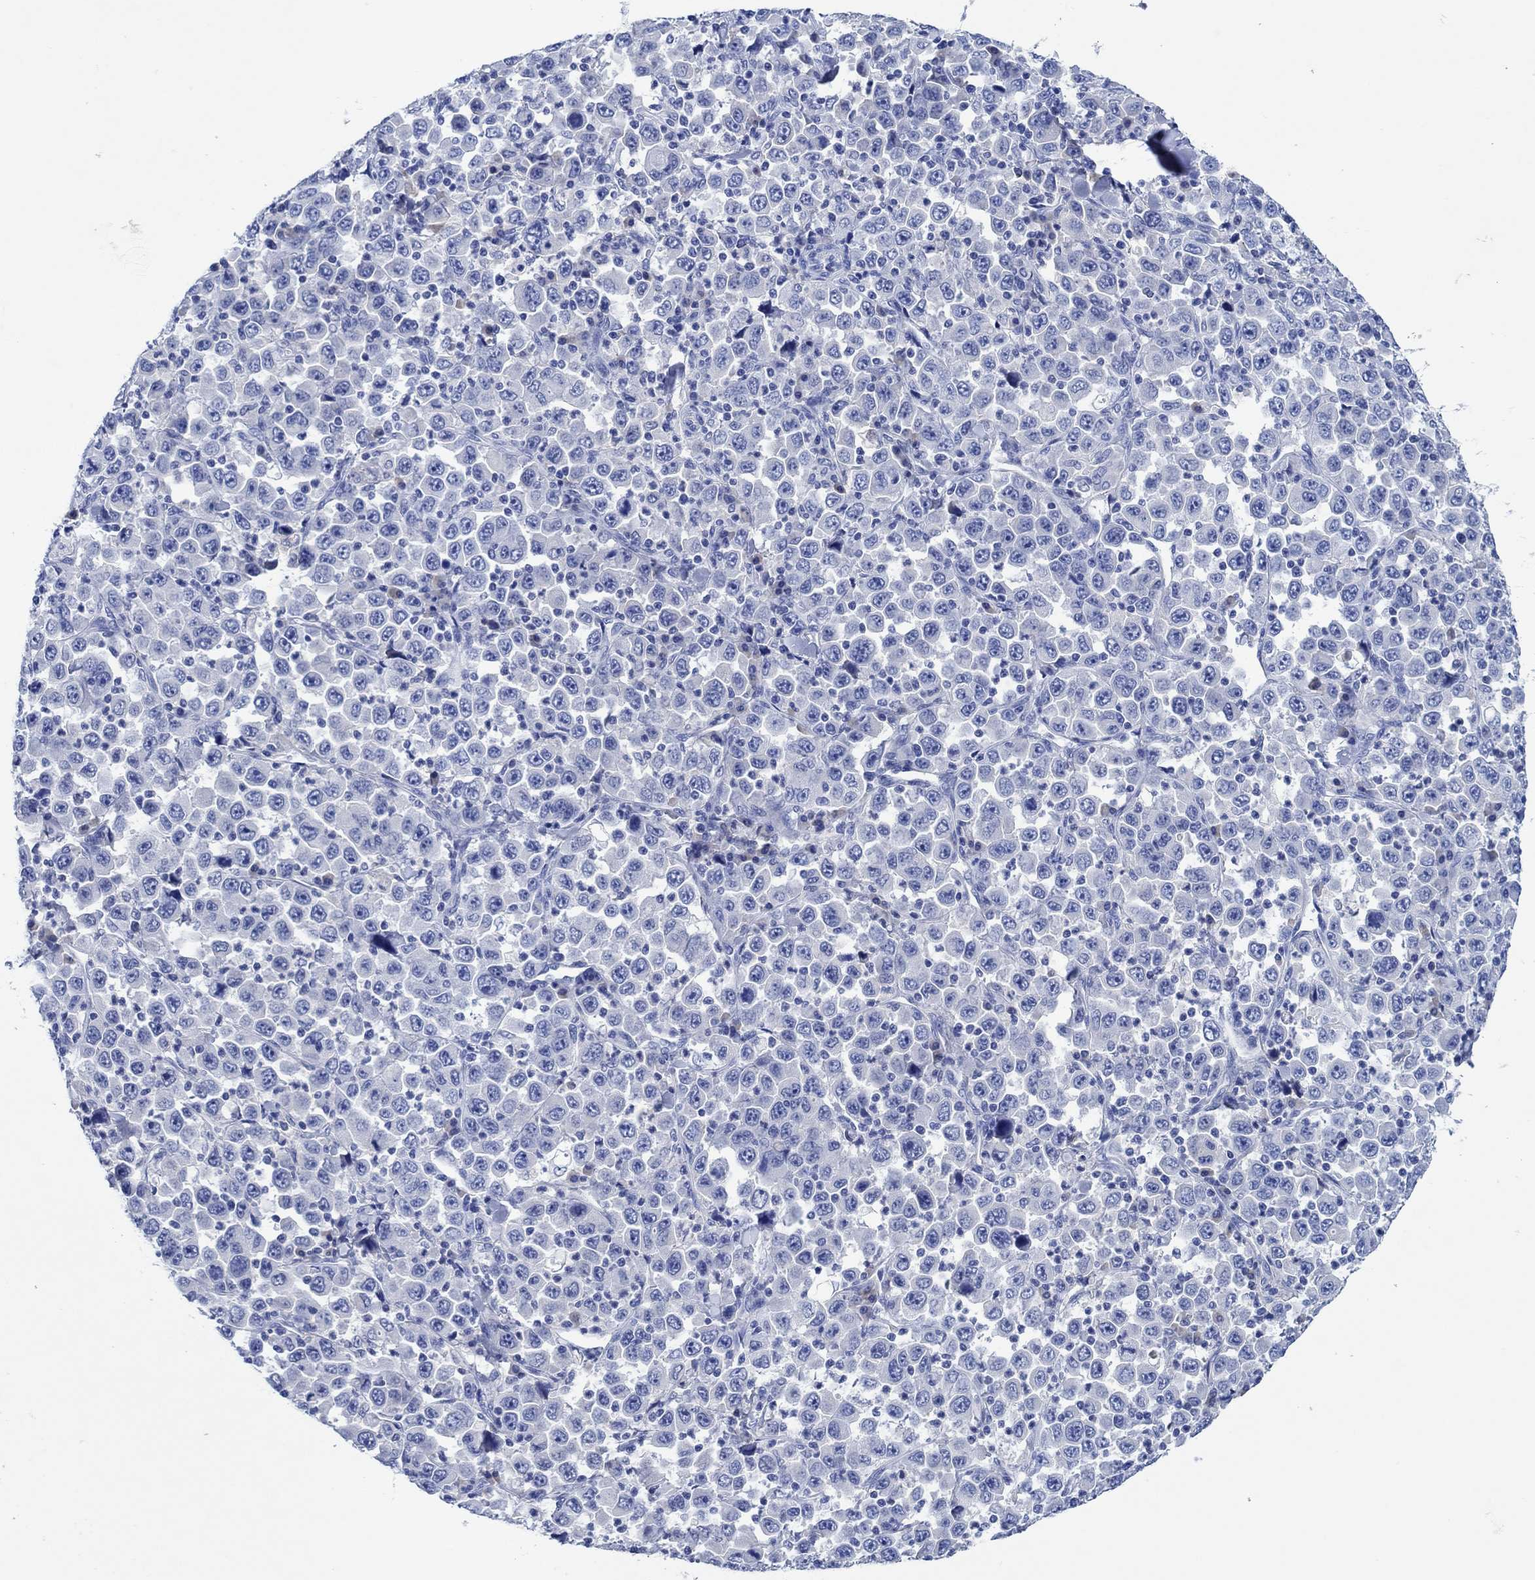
{"staining": {"intensity": "negative", "quantity": "none", "location": "none"}, "tissue": "stomach cancer", "cell_type": "Tumor cells", "image_type": "cancer", "snomed": [{"axis": "morphology", "description": "Normal tissue, NOS"}, {"axis": "morphology", "description": "Adenocarcinoma, NOS"}, {"axis": "topography", "description": "Stomach, upper"}, {"axis": "topography", "description": "Stomach"}], "caption": "A histopathology image of stomach adenocarcinoma stained for a protein exhibits no brown staining in tumor cells.", "gene": "CPNE6", "patient": {"sex": "male", "age": 59}}